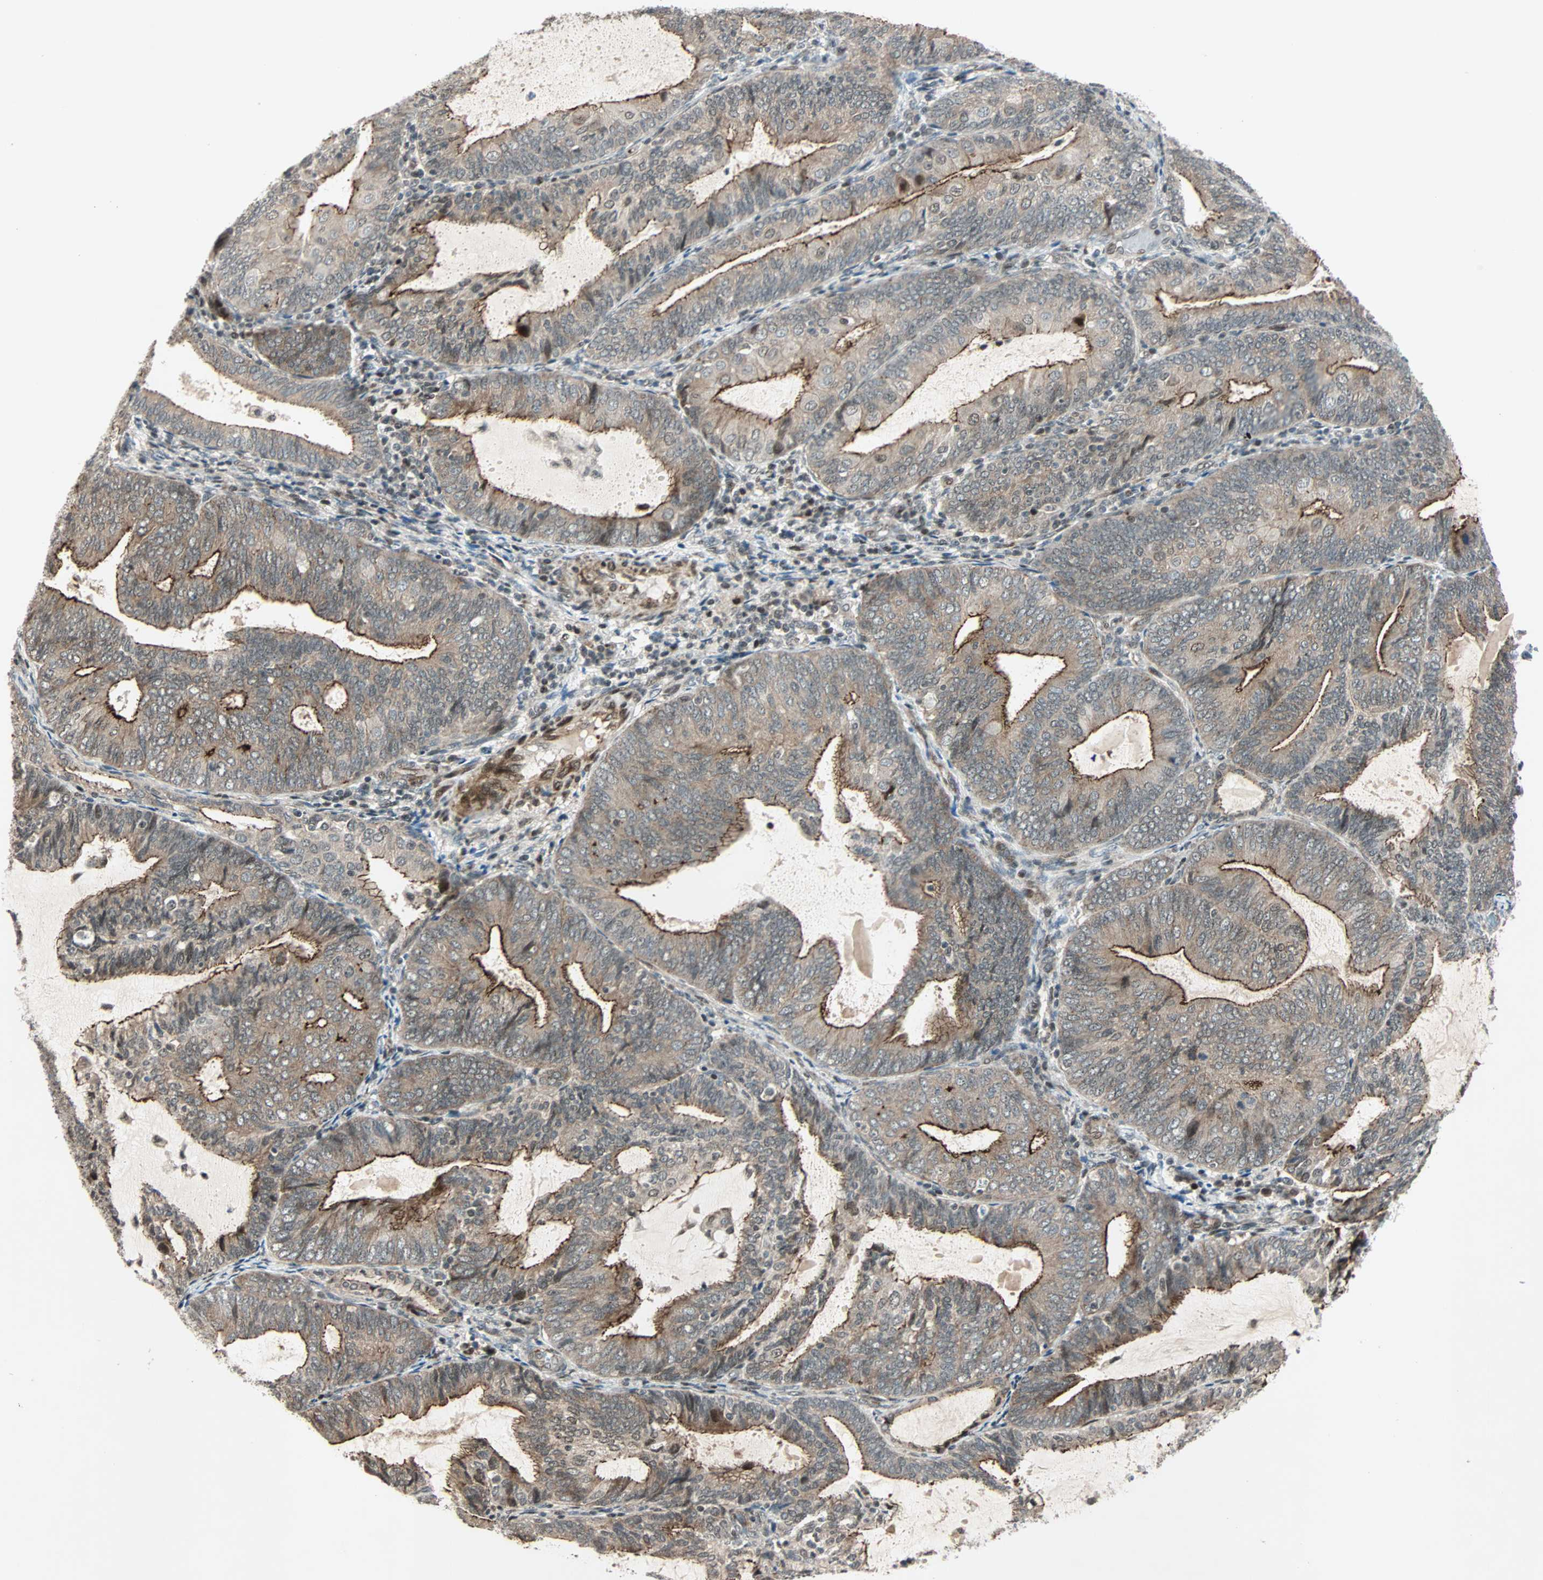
{"staining": {"intensity": "moderate", "quantity": ">75%", "location": "cytoplasmic/membranous"}, "tissue": "endometrial cancer", "cell_type": "Tumor cells", "image_type": "cancer", "snomed": [{"axis": "morphology", "description": "Adenocarcinoma, NOS"}, {"axis": "topography", "description": "Endometrium"}], "caption": "The immunohistochemical stain labels moderate cytoplasmic/membranous expression in tumor cells of endometrial adenocarcinoma tissue.", "gene": "CBX4", "patient": {"sex": "female", "age": 81}}